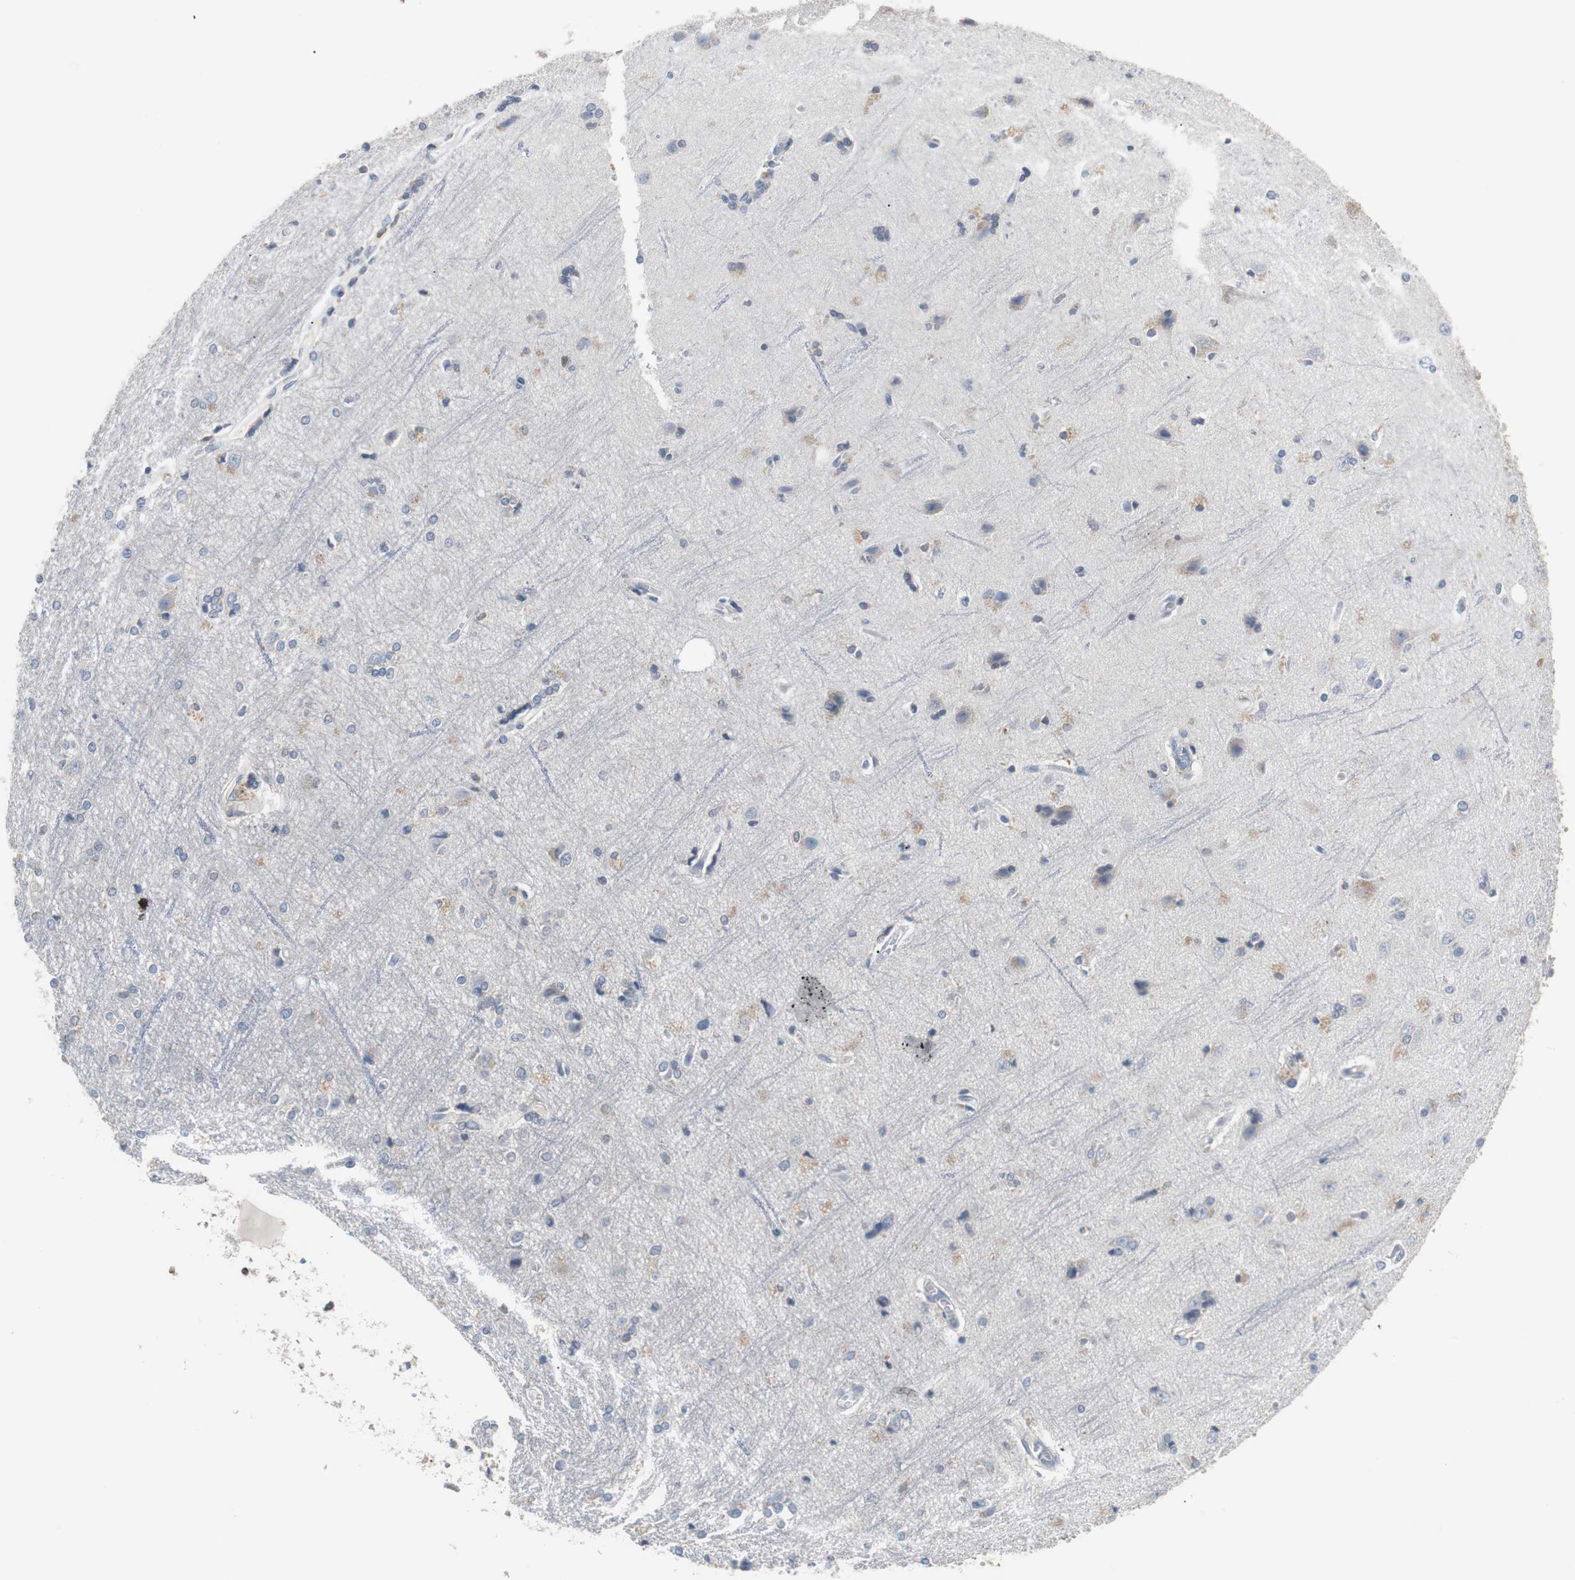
{"staining": {"intensity": "negative", "quantity": "none", "location": "none"}, "tissue": "cerebral cortex", "cell_type": "Endothelial cells", "image_type": "normal", "snomed": [{"axis": "morphology", "description": "Normal tissue, NOS"}, {"axis": "topography", "description": "Cerebral cortex"}], "caption": "Cerebral cortex stained for a protein using immunohistochemistry (IHC) demonstrates no expression endothelial cells.", "gene": "TSC22D4", "patient": {"sex": "female", "age": 54}}